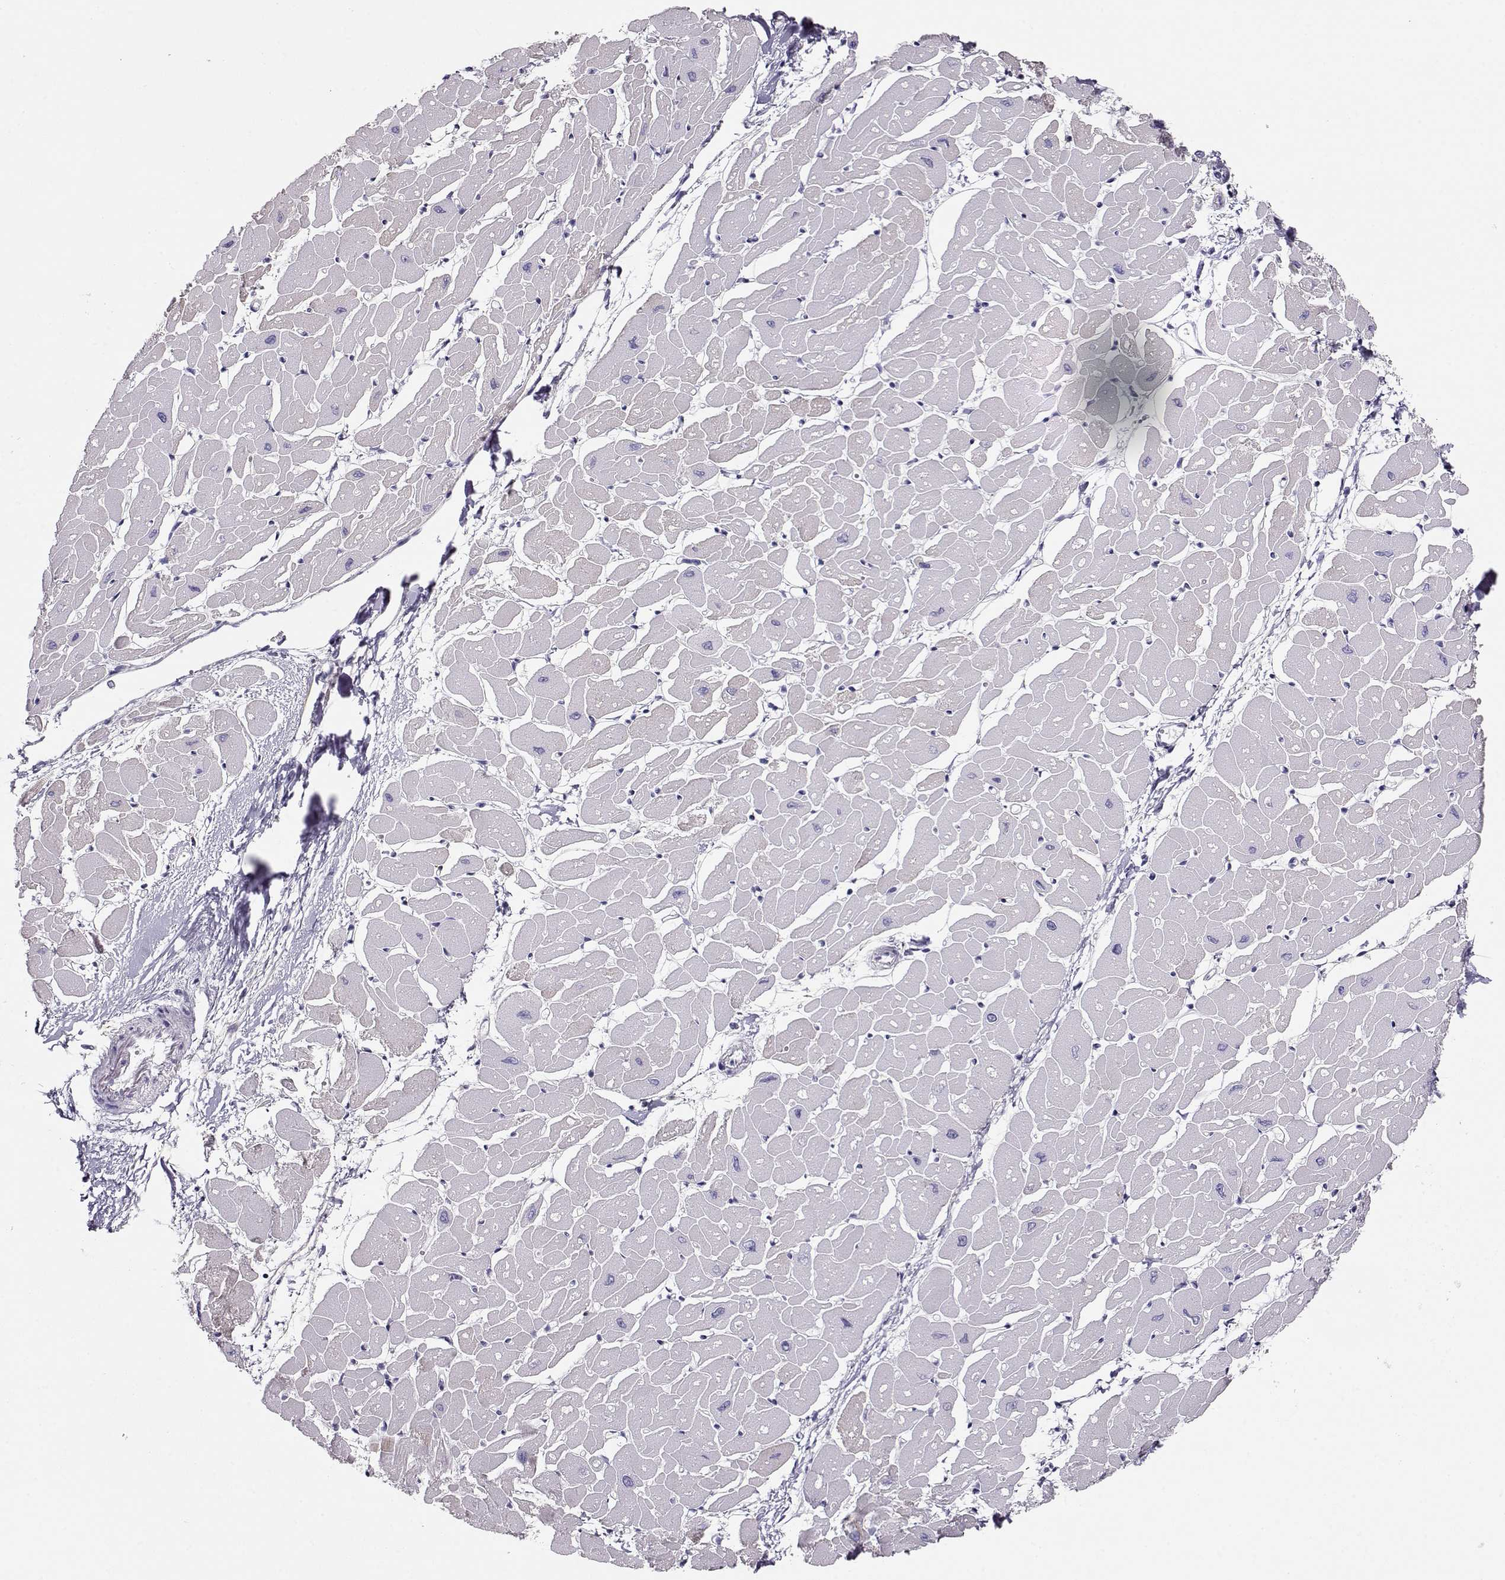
{"staining": {"intensity": "moderate", "quantity": "<25%", "location": "cytoplasmic/membranous"}, "tissue": "heart muscle", "cell_type": "Cardiomyocytes", "image_type": "normal", "snomed": [{"axis": "morphology", "description": "Normal tissue, NOS"}, {"axis": "topography", "description": "Heart"}], "caption": "A micrograph showing moderate cytoplasmic/membranous staining in about <25% of cardiomyocytes in normal heart muscle, as visualized by brown immunohistochemical staining.", "gene": "RBM44", "patient": {"sex": "male", "age": 57}}